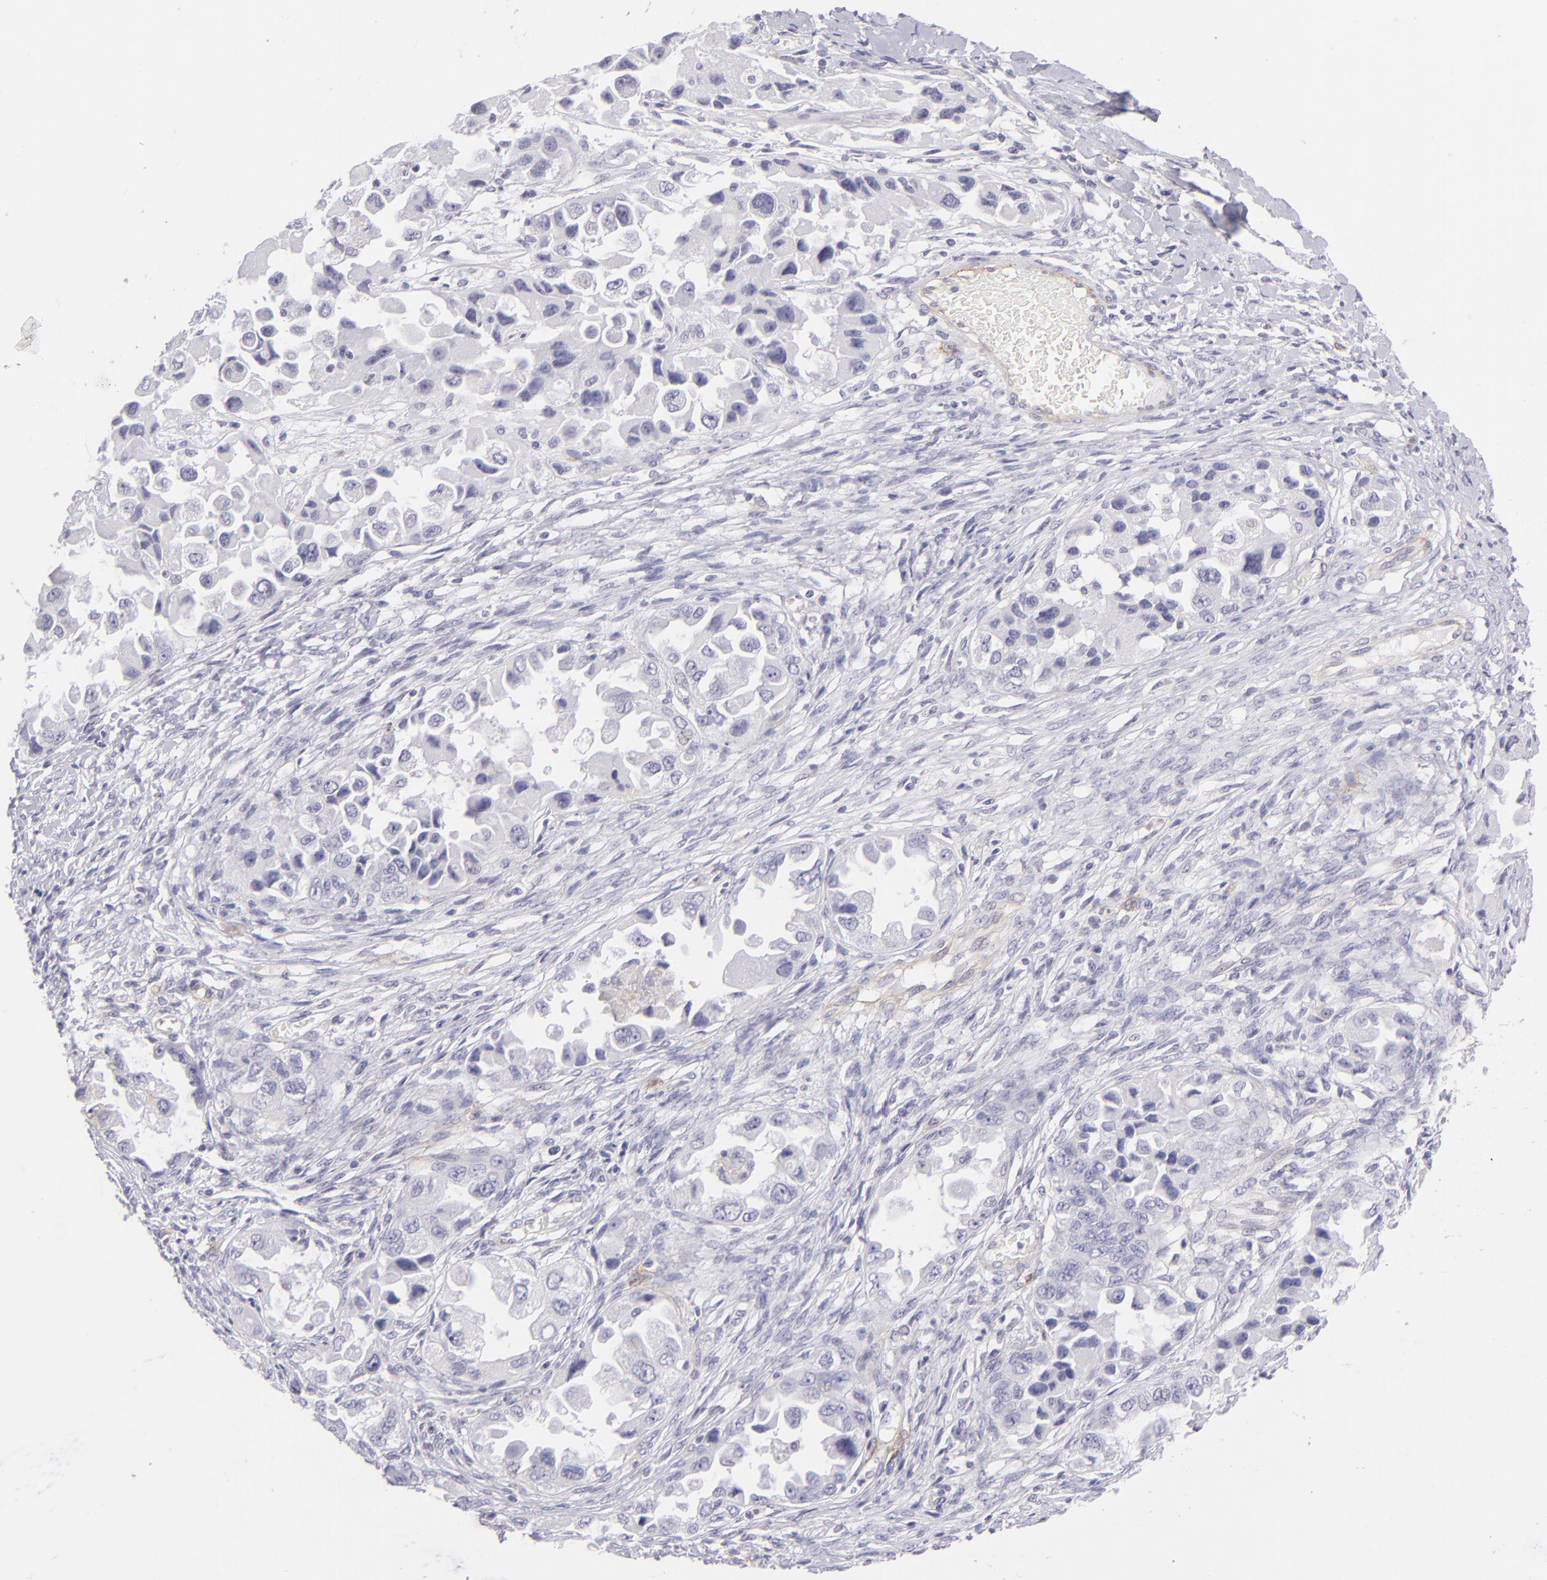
{"staining": {"intensity": "negative", "quantity": "none", "location": "none"}, "tissue": "ovarian cancer", "cell_type": "Tumor cells", "image_type": "cancer", "snomed": [{"axis": "morphology", "description": "Cystadenocarcinoma, serous, NOS"}, {"axis": "topography", "description": "Ovary"}], "caption": "There is no significant expression in tumor cells of serous cystadenocarcinoma (ovarian). Brightfield microscopy of immunohistochemistry (IHC) stained with DAB (3,3'-diaminobenzidine) (brown) and hematoxylin (blue), captured at high magnification.", "gene": "THBD", "patient": {"sex": "female", "age": 84}}